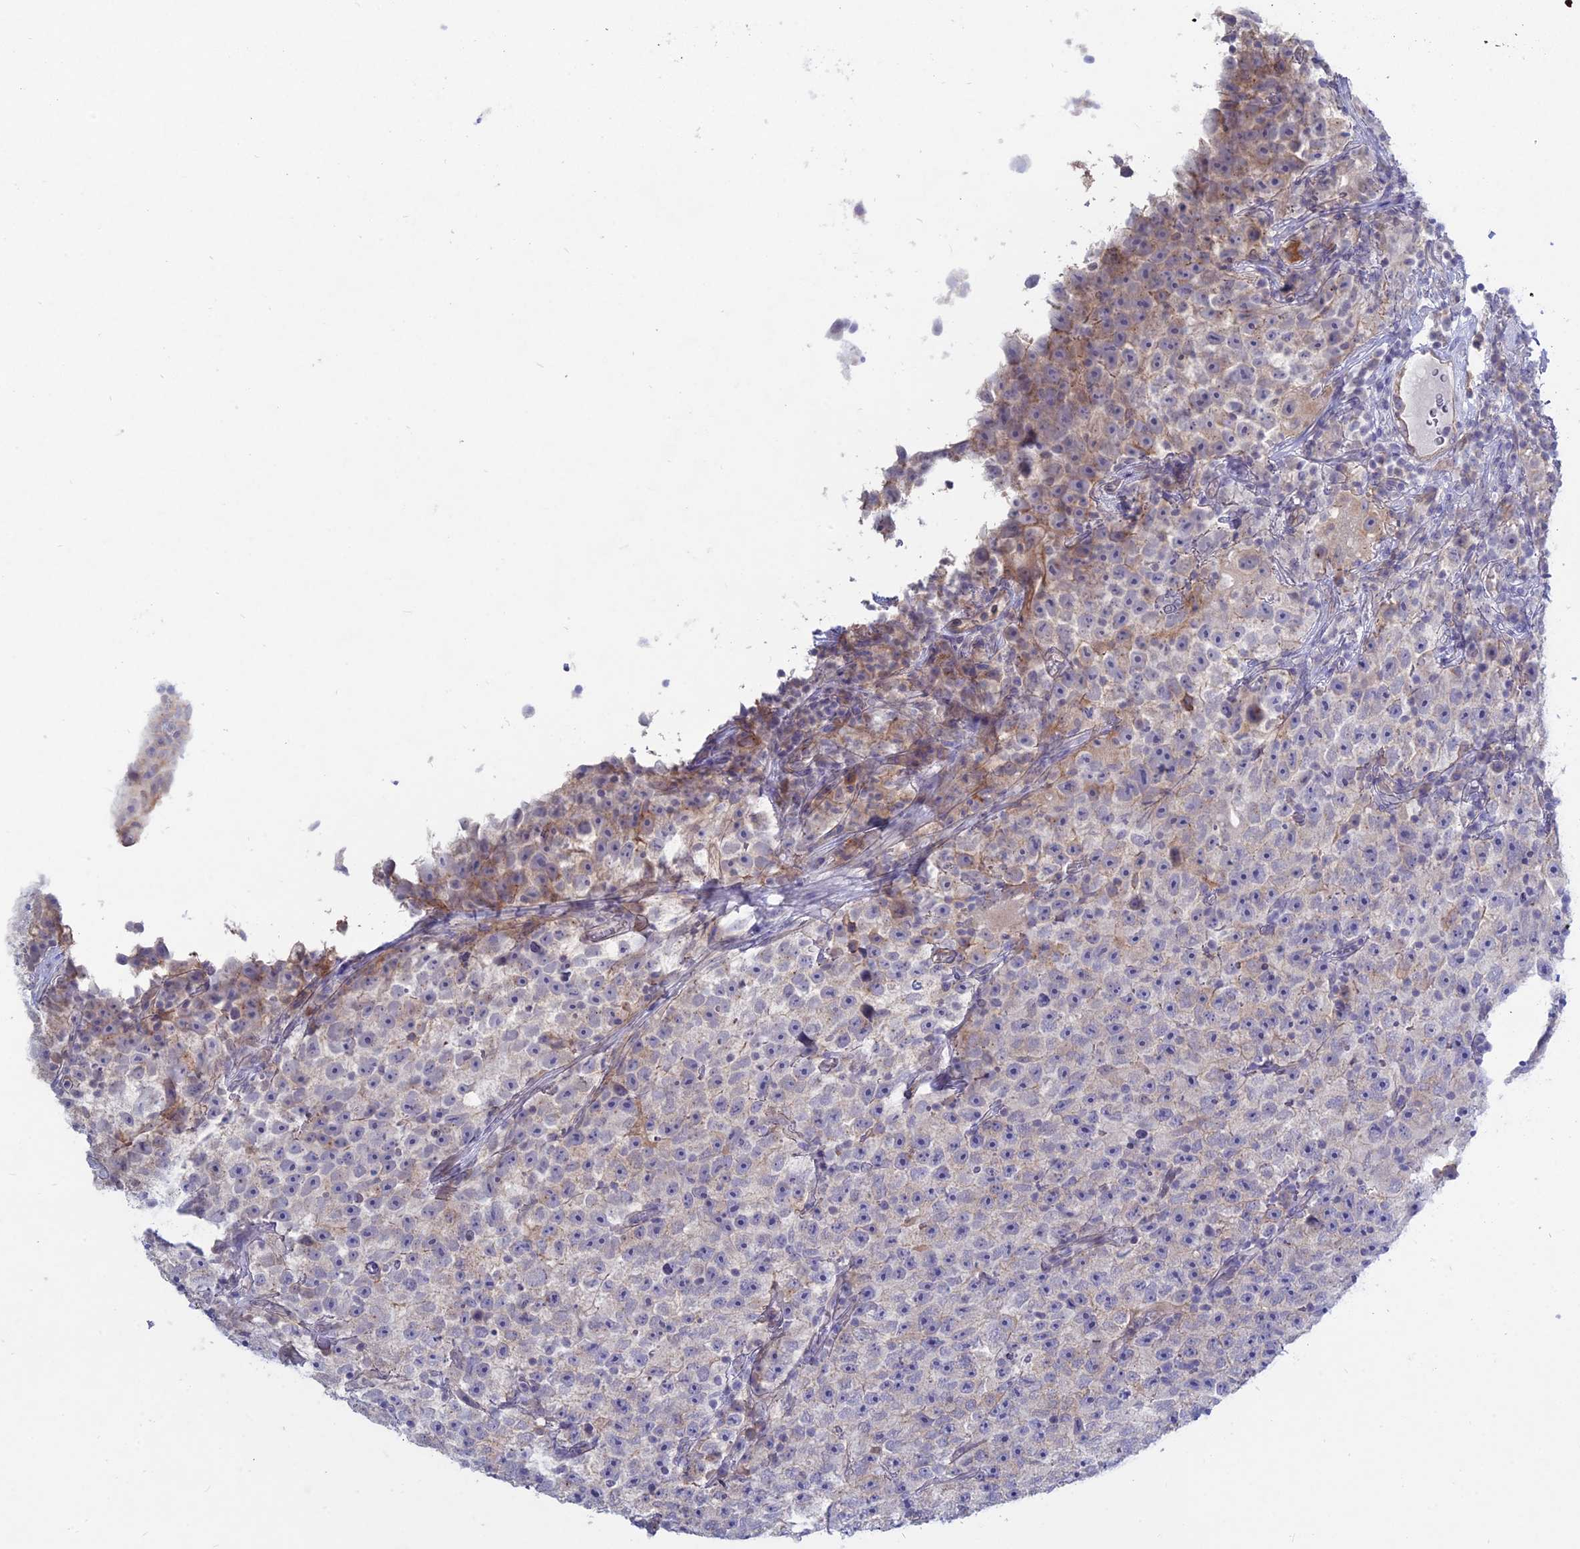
{"staining": {"intensity": "negative", "quantity": "none", "location": "none"}, "tissue": "testis cancer", "cell_type": "Tumor cells", "image_type": "cancer", "snomed": [{"axis": "morphology", "description": "Seminoma, NOS"}, {"axis": "topography", "description": "Testis"}], "caption": "High power microscopy image of an immunohistochemistry histopathology image of testis seminoma, revealing no significant staining in tumor cells.", "gene": "MYO5B", "patient": {"sex": "male", "age": 22}}